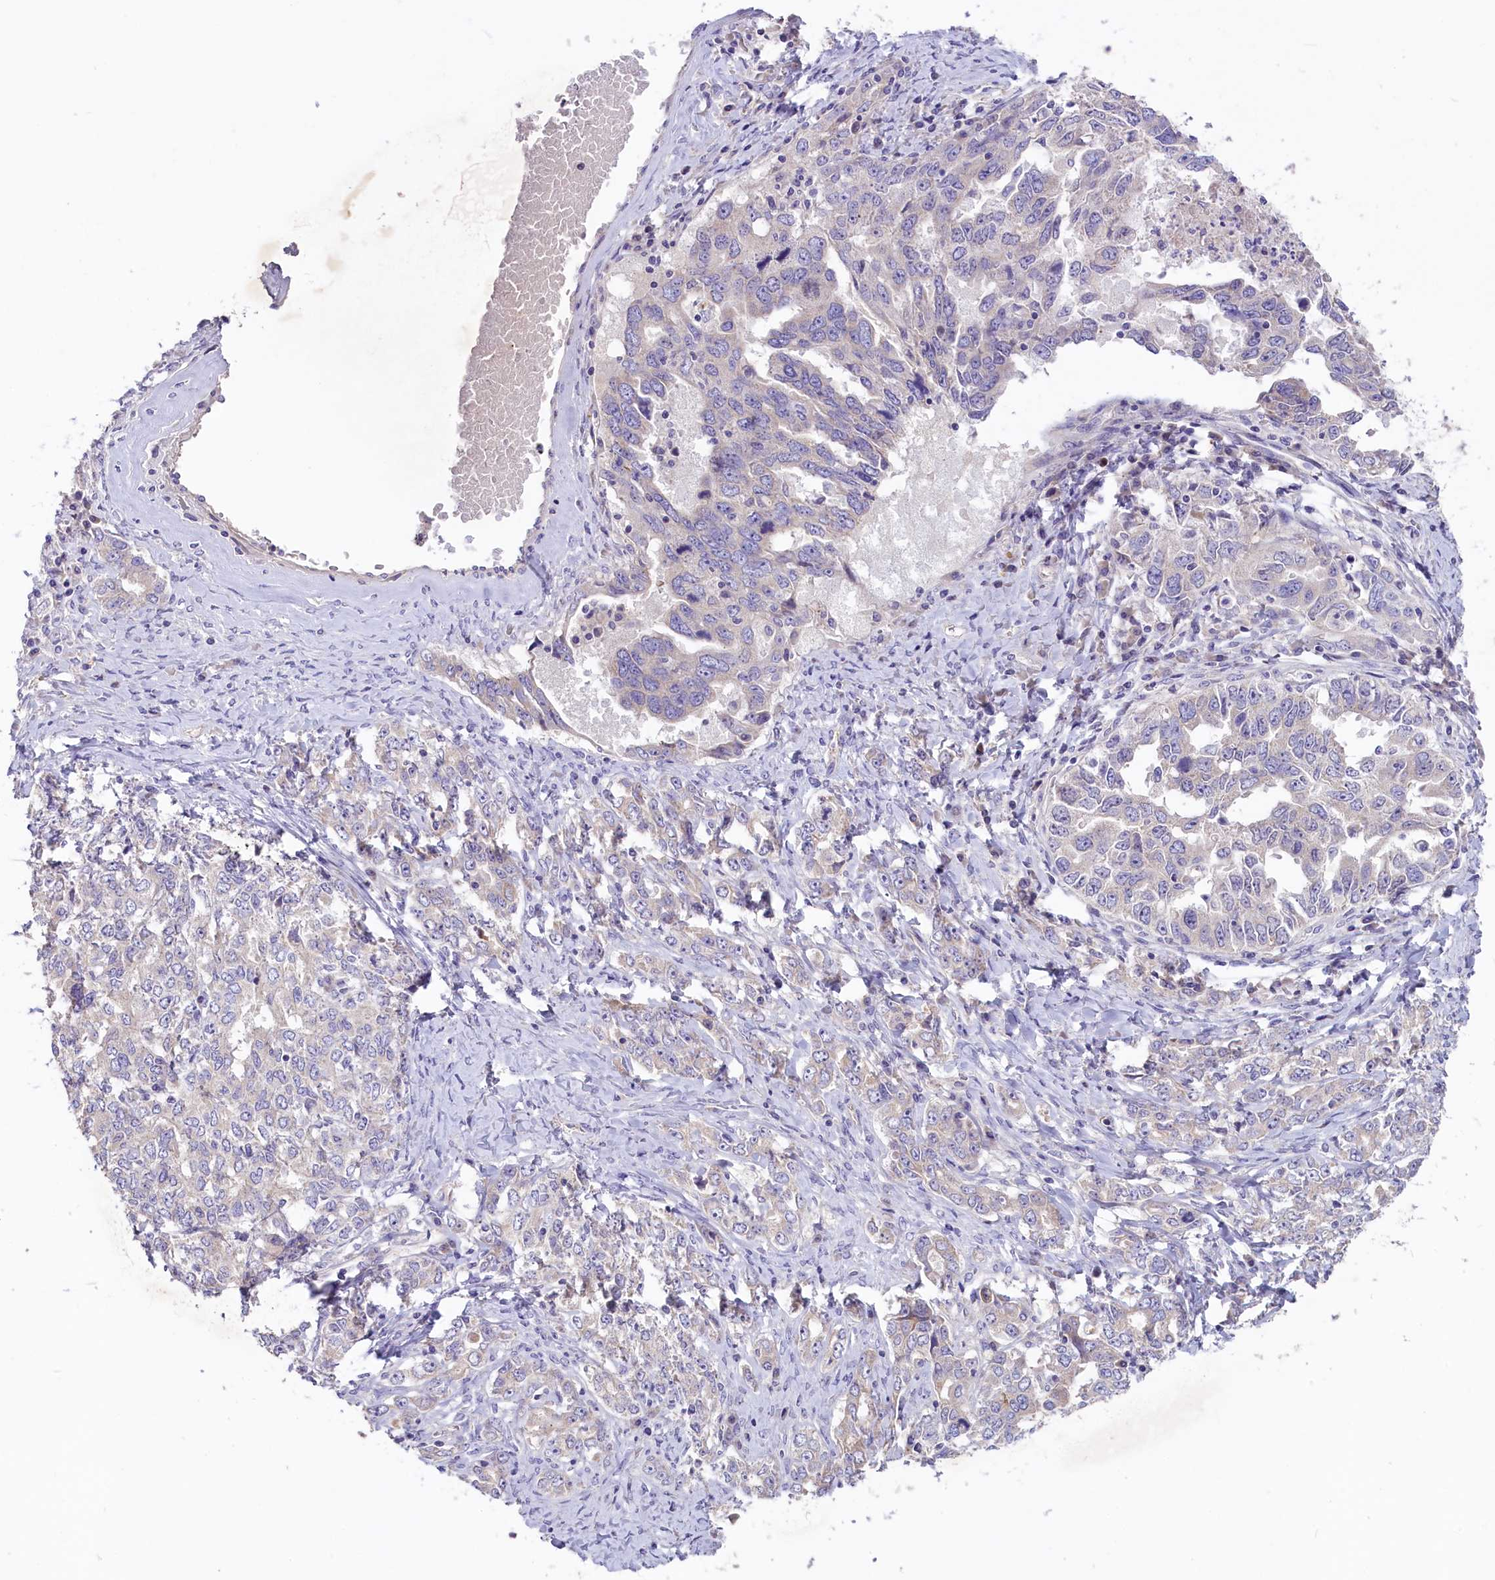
{"staining": {"intensity": "weak", "quantity": "<25%", "location": "cytoplasmic/membranous"}, "tissue": "ovarian cancer", "cell_type": "Tumor cells", "image_type": "cancer", "snomed": [{"axis": "morphology", "description": "Carcinoma, endometroid"}, {"axis": "topography", "description": "Ovary"}], "caption": "An IHC micrograph of endometroid carcinoma (ovarian) is shown. There is no staining in tumor cells of endometroid carcinoma (ovarian).", "gene": "CD99L2", "patient": {"sex": "female", "age": 62}}